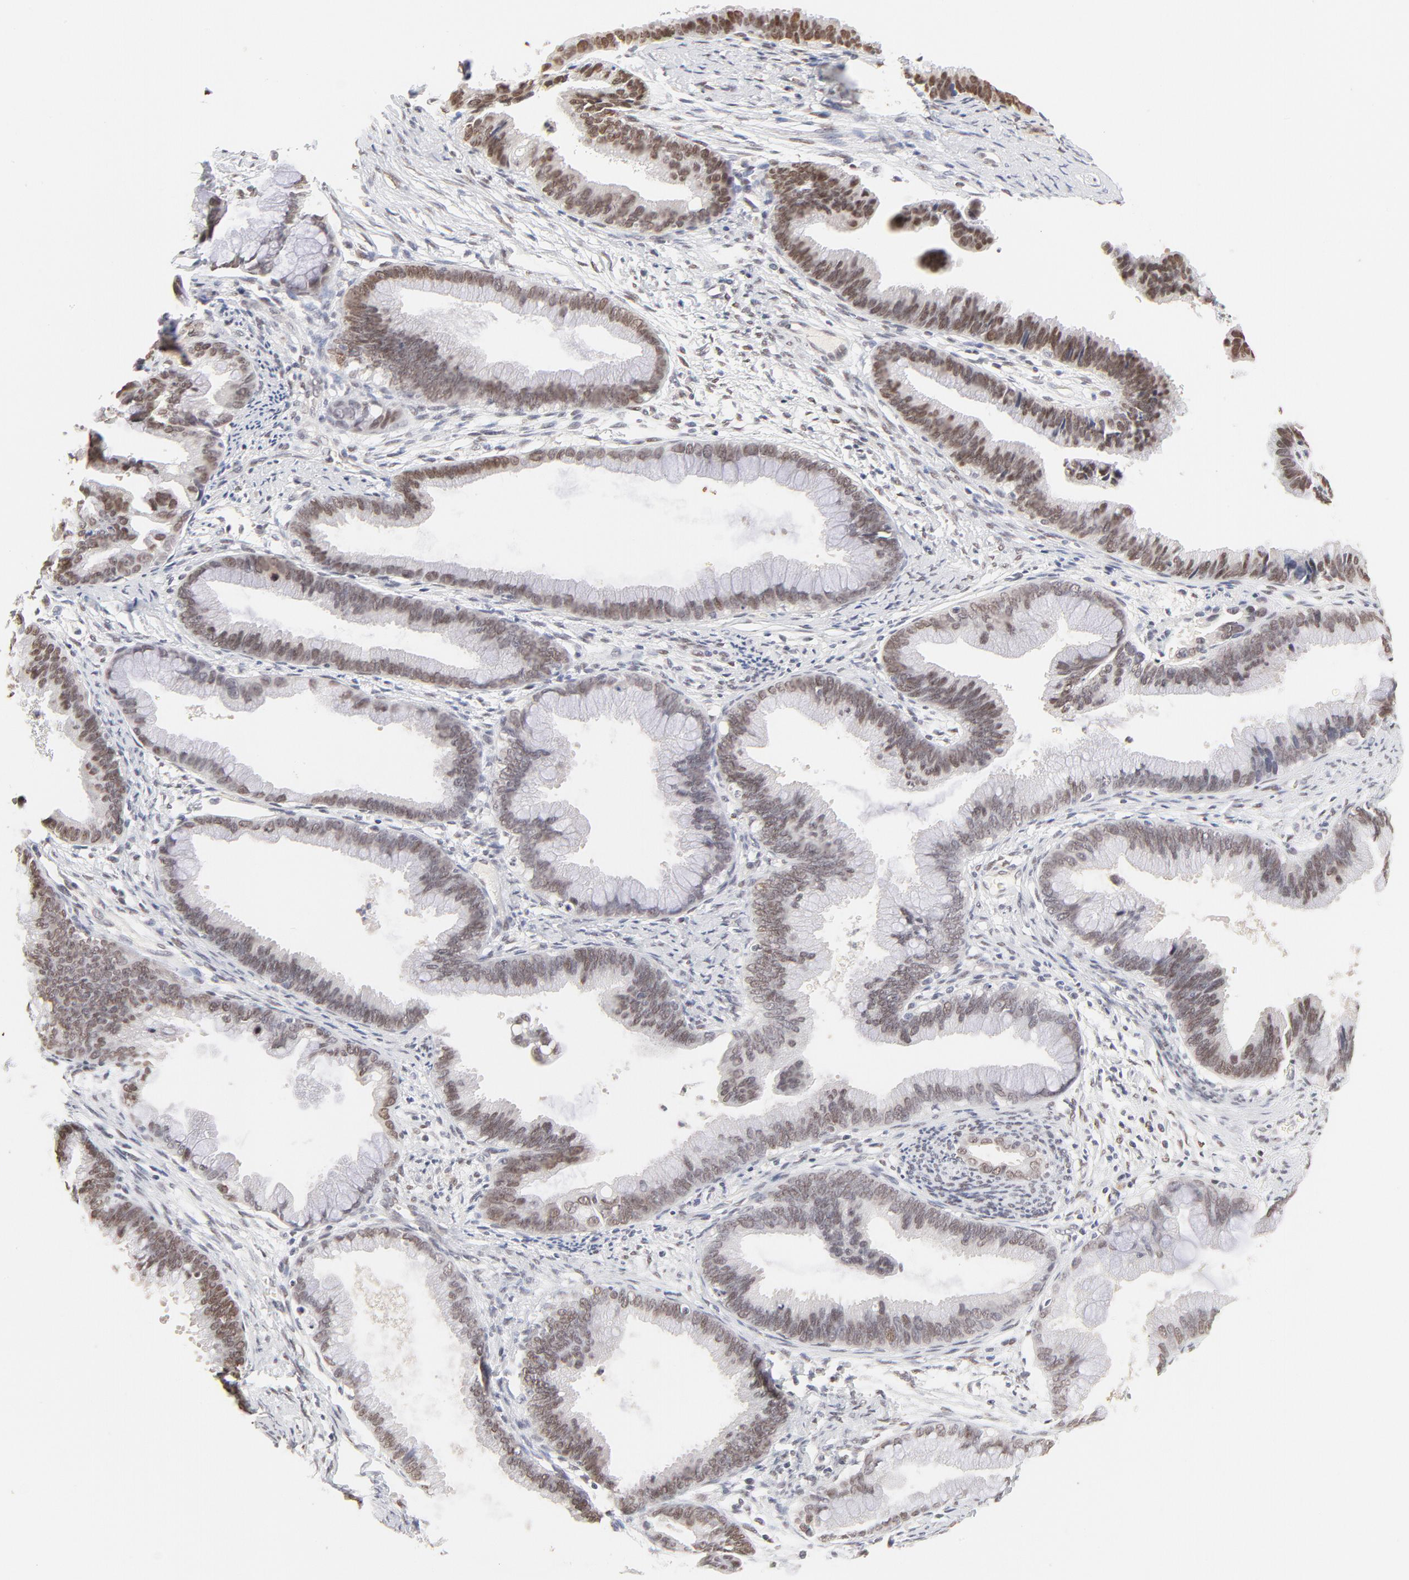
{"staining": {"intensity": "moderate", "quantity": "25%-75%", "location": "nuclear"}, "tissue": "cervical cancer", "cell_type": "Tumor cells", "image_type": "cancer", "snomed": [{"axis": "morphology", "description": "Adenocarcinoma, NOS"}, {"axis": "topography", "description": "Cervix"}], "caption": "An immunohistochemistry (IHC) photomicrograph of tumor tissue is shown. Protein staining in brown highlights moderate nuclear positivity in adenocarcinoma (cervical) within tumor cells. (DAB (3,3'-diaminobenzidine) = brown stain, brightfield microscopy at high magnification).", "gene": "PBX3", "patient": {"sex": "female", "age": 47}}